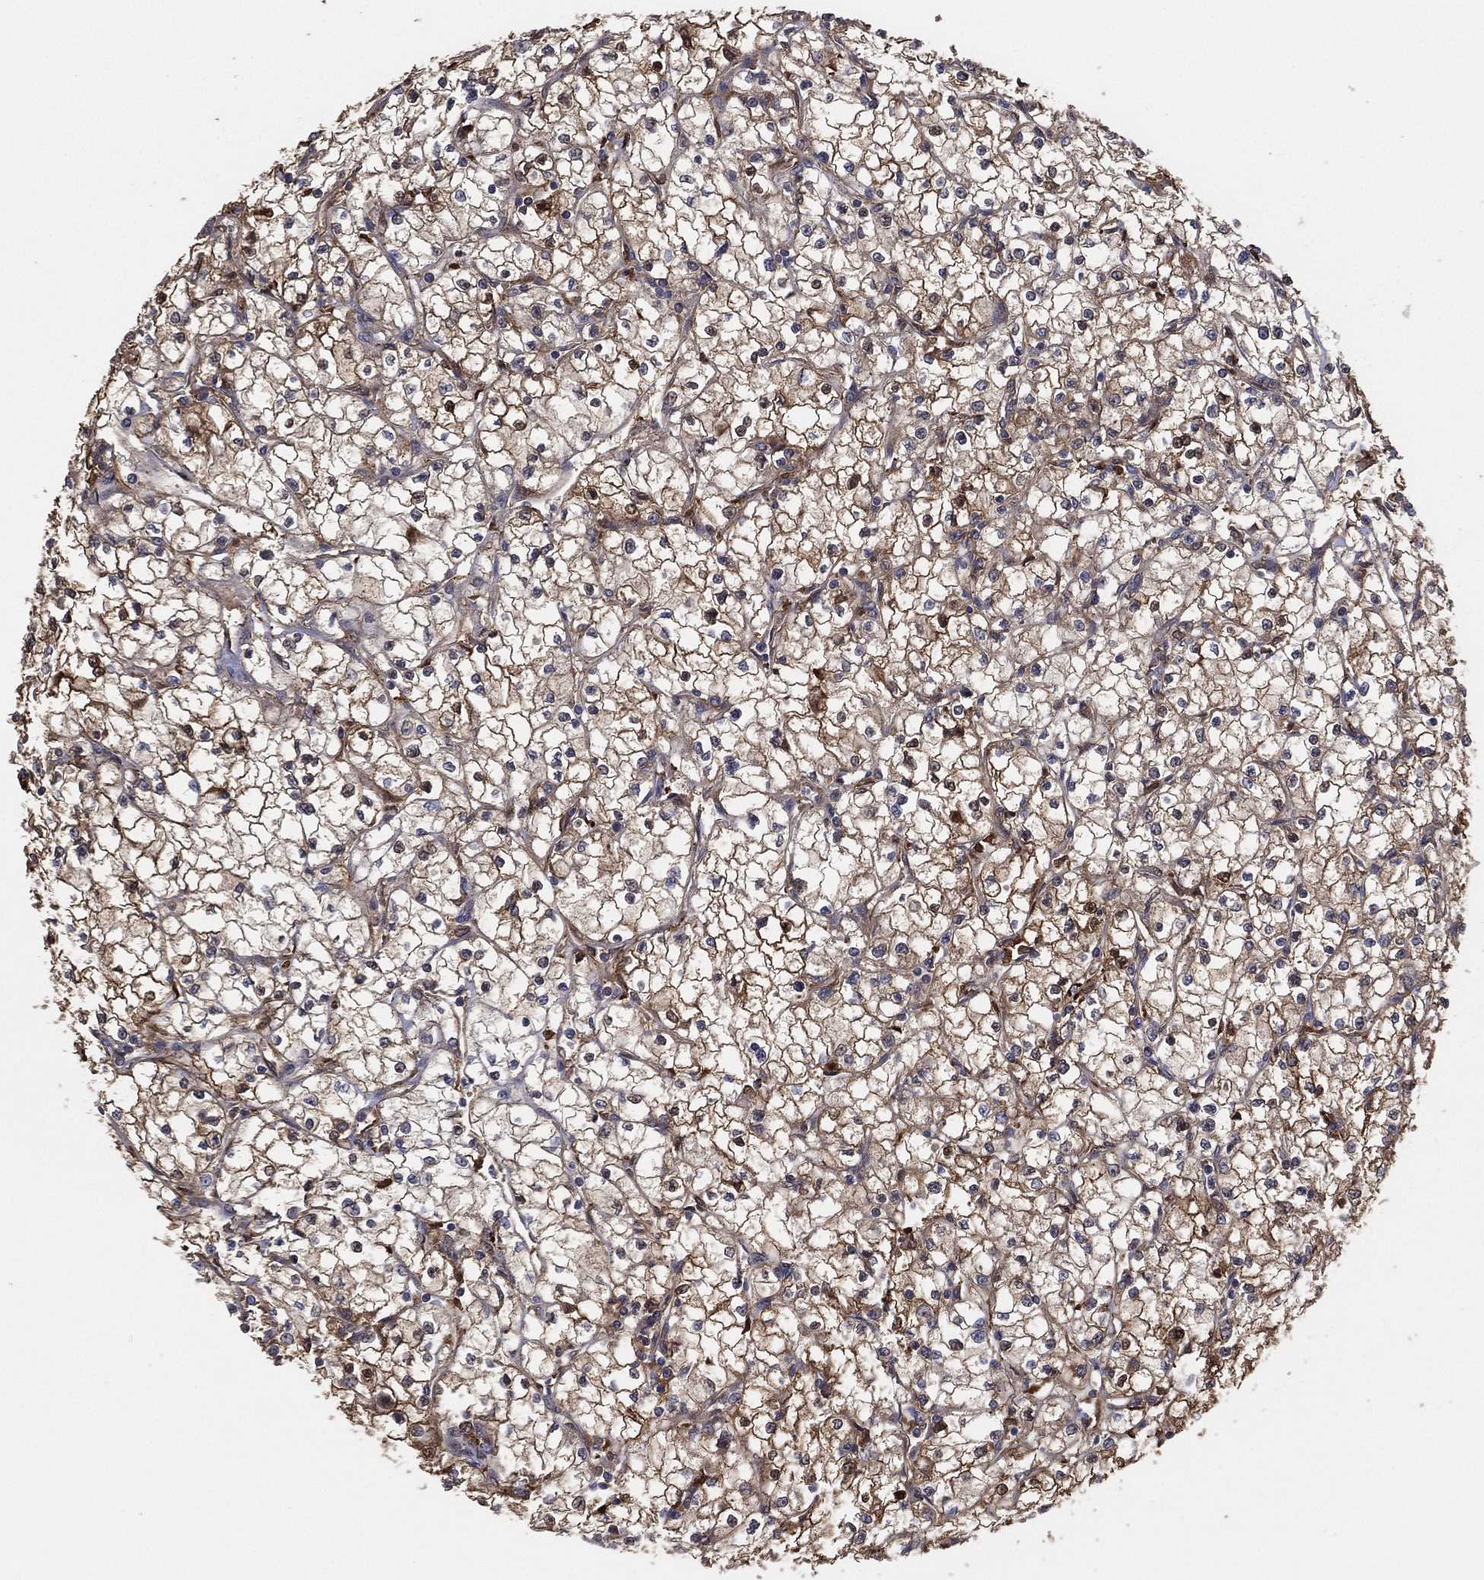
{"staining": {"intensity": "moderate", "quantity": "25%-75%", "location": "cytoplasmic/membranous"}, "tissue": "renal cancer", "cell_type": "Tumor cells", "image_type": "cancer", "snomed": [{"axis": "morphology", "description": "Adenocarcinoma, NOS"}, {"axis": "topography", "description": "Kidney"}], "caption": "Renal cancer (adenocarcinoma) tissue demonstrates moderate cytoplasmic/membranous staining in about 25%-75% of tumor cells, visualized by immunohistochemistry. The staining is performed using DAB brown chromogen to label protein expression. The nuclei are counter-stained blue using hematoxylin.", "gene": "PSMG4", "patient": {"sex": "male", "age": 67}}